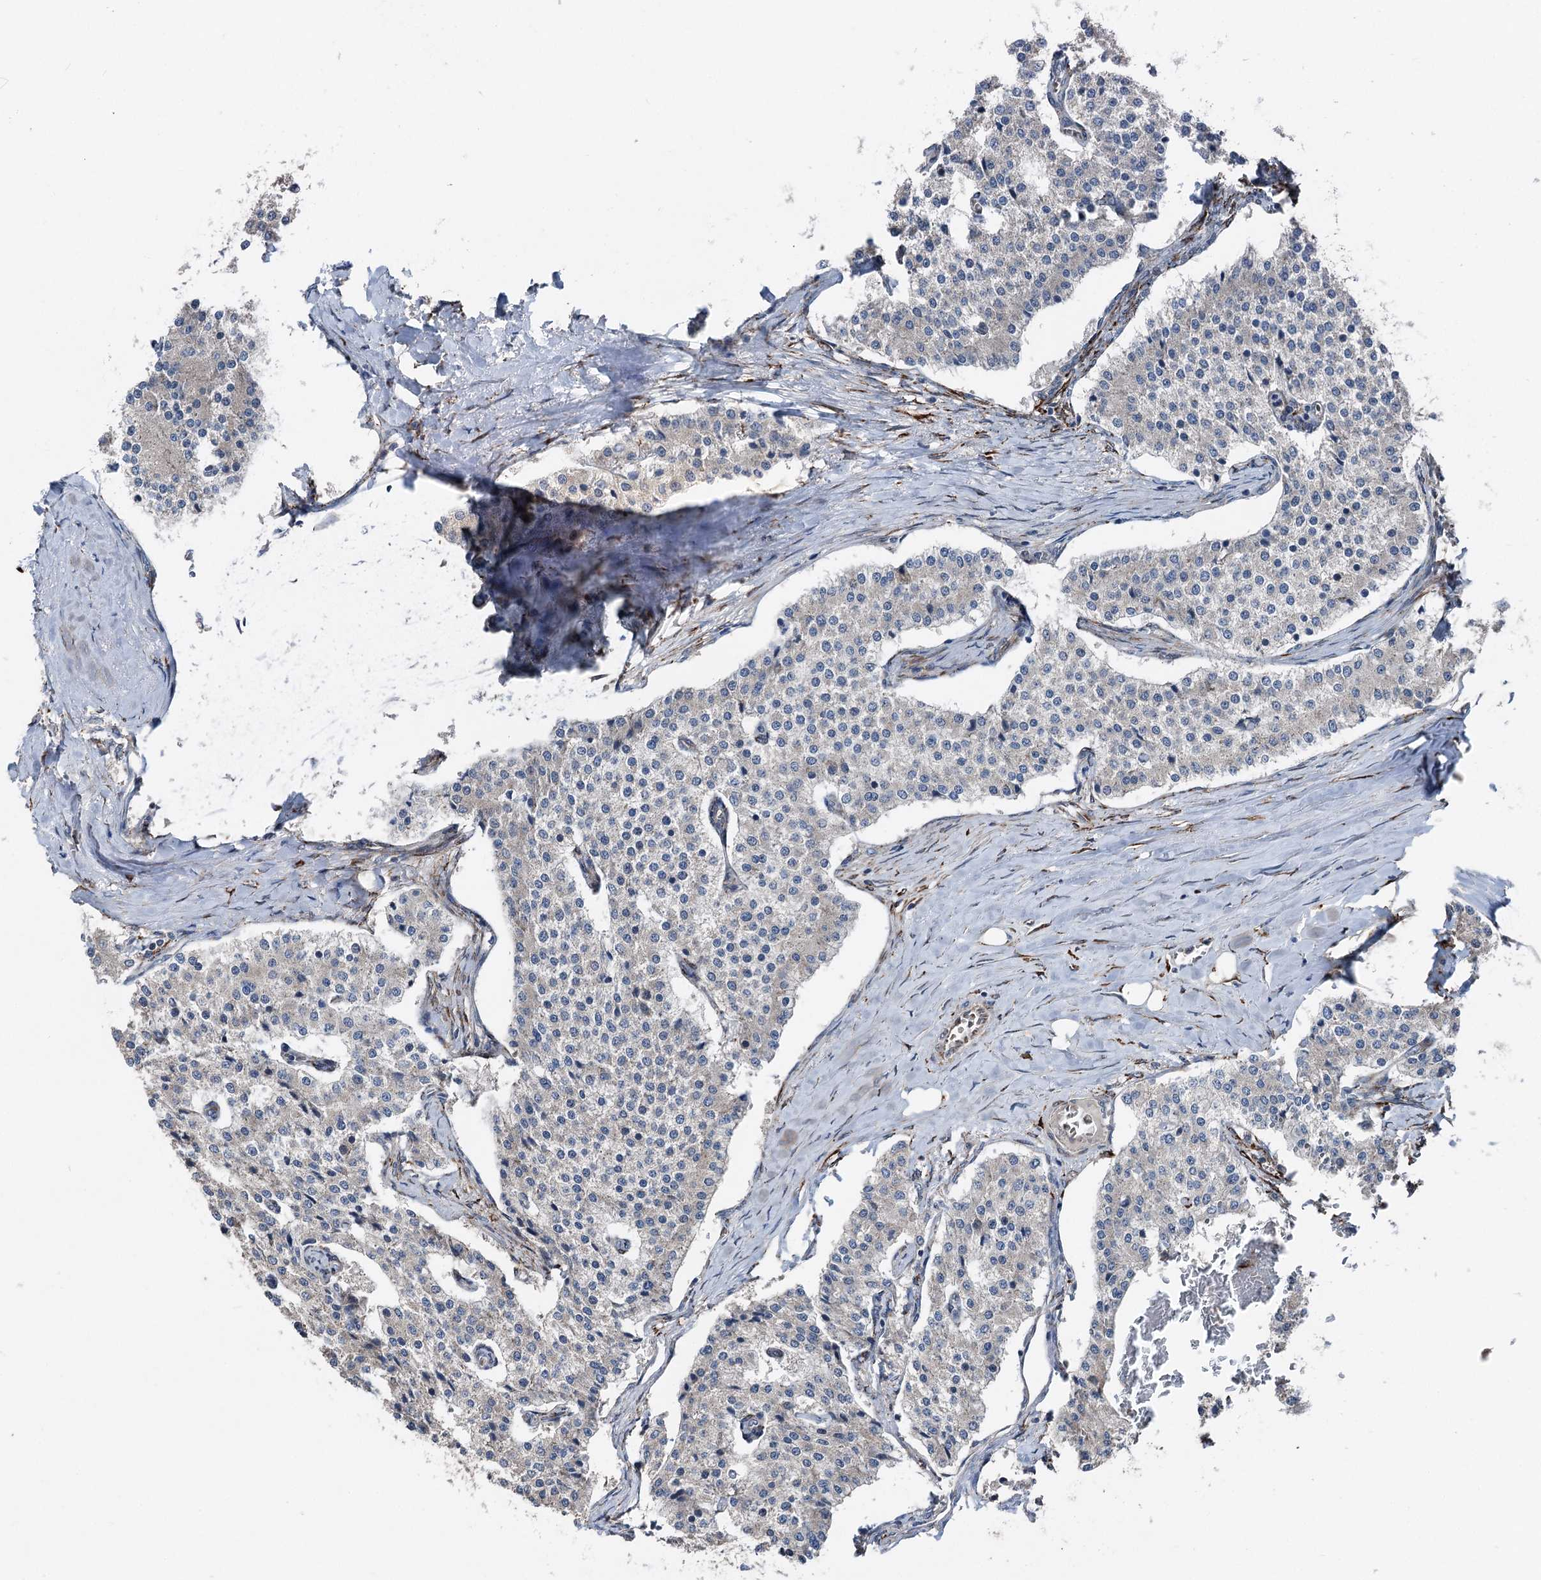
{"staining": {"intensity": "negative", "quantity": "none", "location": "none"}, "tissue": "carcinoid", "cell_type": "Tumor cells", "image_type": "cancer", "snomed": [{"axis": "morphology", "description": "Carcinoid, malignant, NOS"}, {"axis": "topography", "description": "Colon"}], "caption": "Tumor cells are negative for protein expression in human malignant carcinoid.", "gene": "DDIAS", "patient": {"sex": "female", "age": 52}}